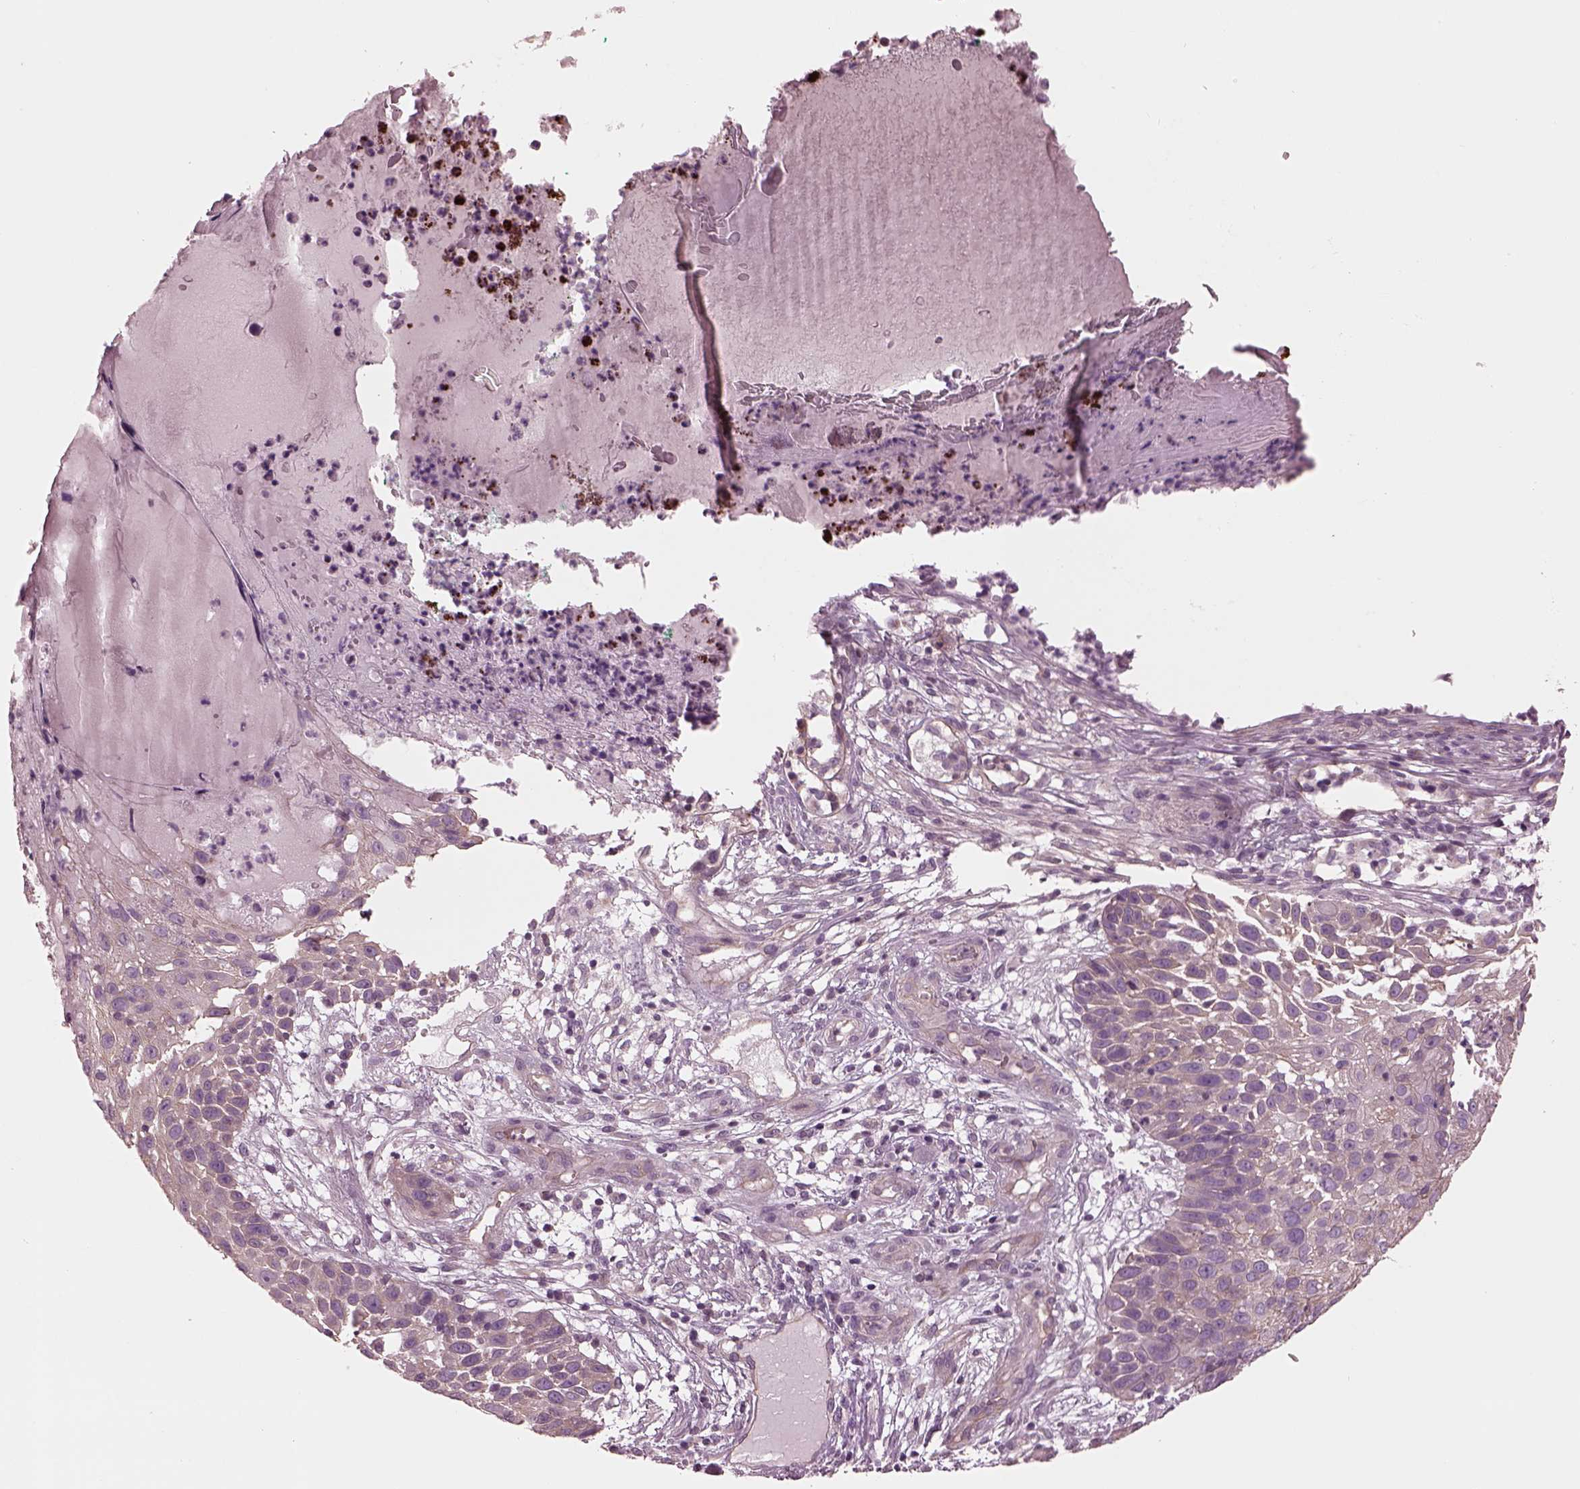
{"staining": {"intensity": "moderate", "quantity": "25%-75%", "location": "cytoplasmic/membranous"}, "tissue": "skin cancer", "cell_type": "Tumor cells", "image_type": "cancer", "snomed": [{"axis": "morphology", "description": "Squamous cell carcinoma, NOS"}, {"axis": "topography", "description": "Skin"}], "caption": "Immunohistochemistry (IHC) micrograph of human skin cancer (squamous cell carcinoma) stained for a protein (brown), which displays medium levels of moderate cytoplasmic/membranous positivity in approximately 25%-75% of tumor cells.", "gene": "ODAD1", "patient": {"sex": "male", "age": 92}}